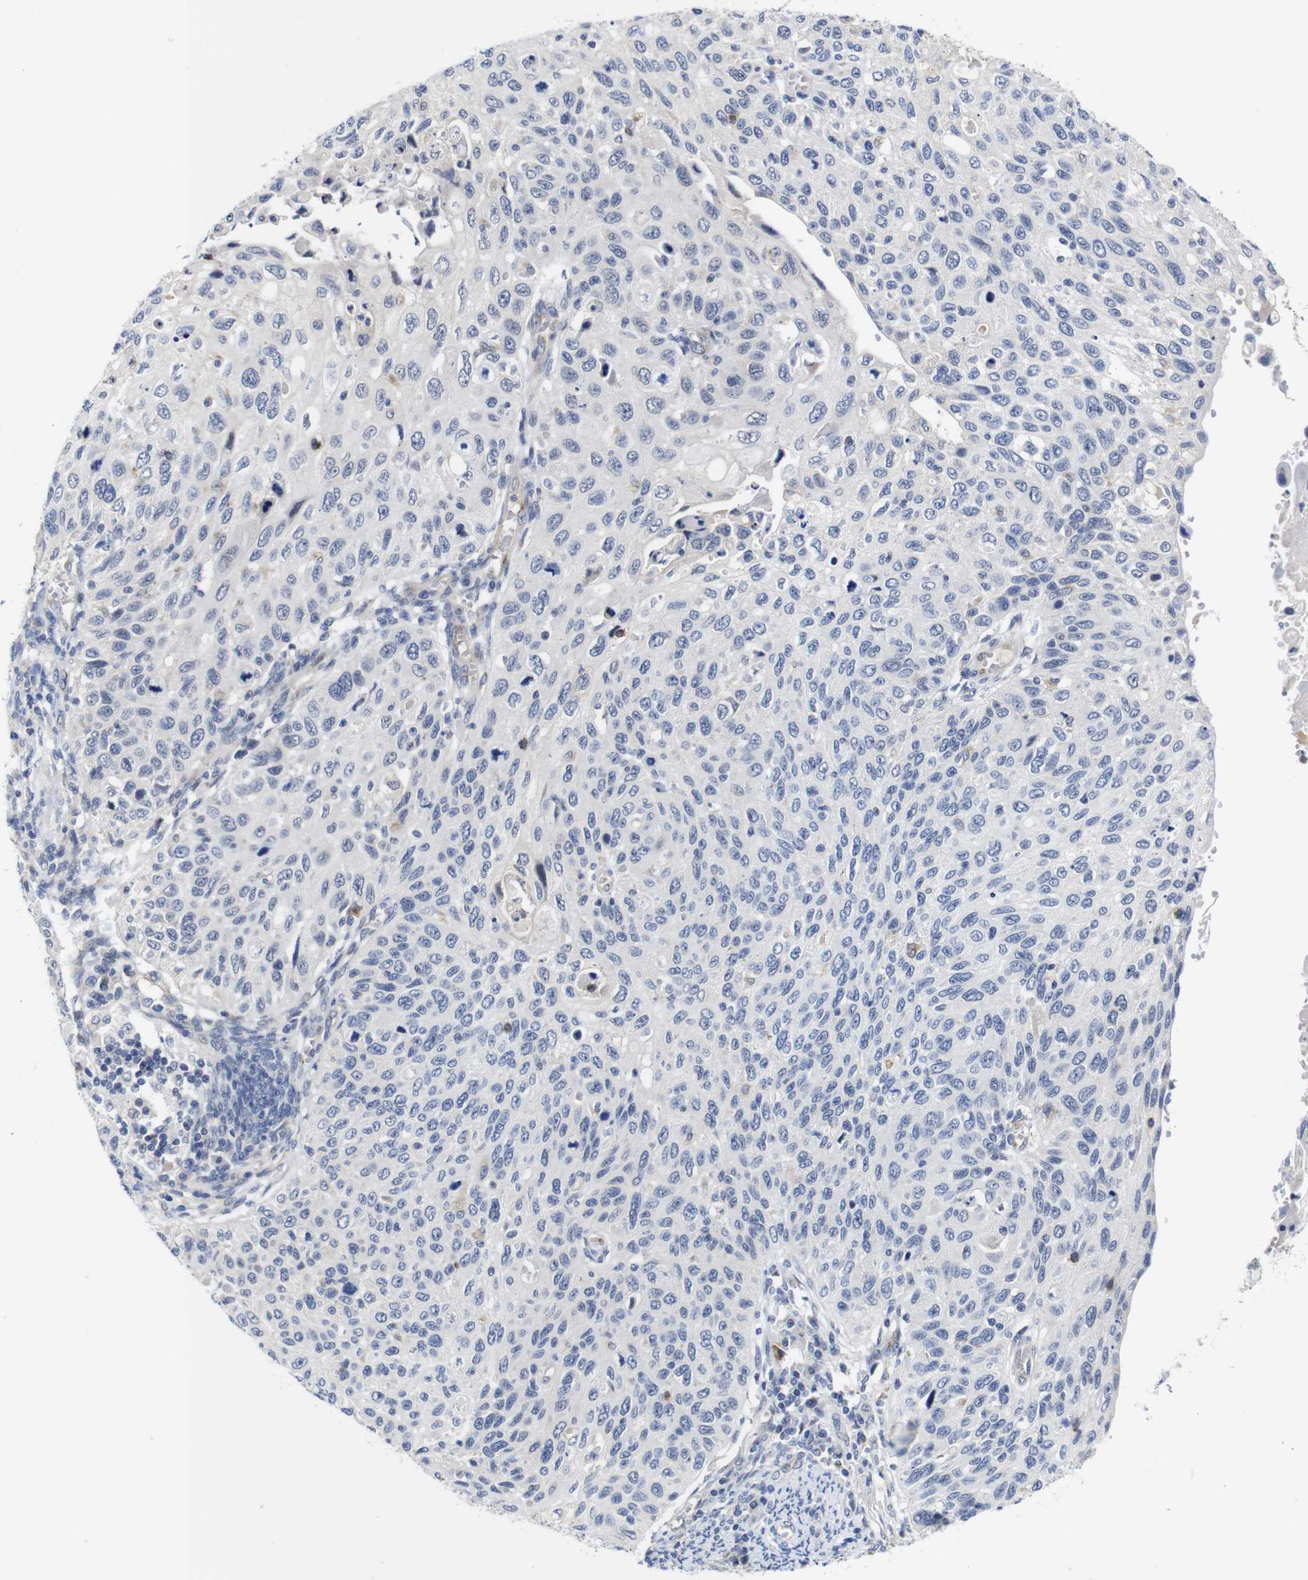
{"staining": {"intensity": "negative", "quantity": "none", "location": "none"}, "tissue": "cervical cancer", "cell_type": "Tumor cells", "image_type": "cancer", "snomed": [{"axis": "morphology", "description": "Squamous cell carcinoma, NOS"}, {"axis": "topography", "description": "Cervix"}], "caption": "Protein analysis of cervical squamous cell carcinoma exhibits no significant staining in tumor cells.", "gene": "FURIN", "patient": {"sex": "female", "age": 70}}